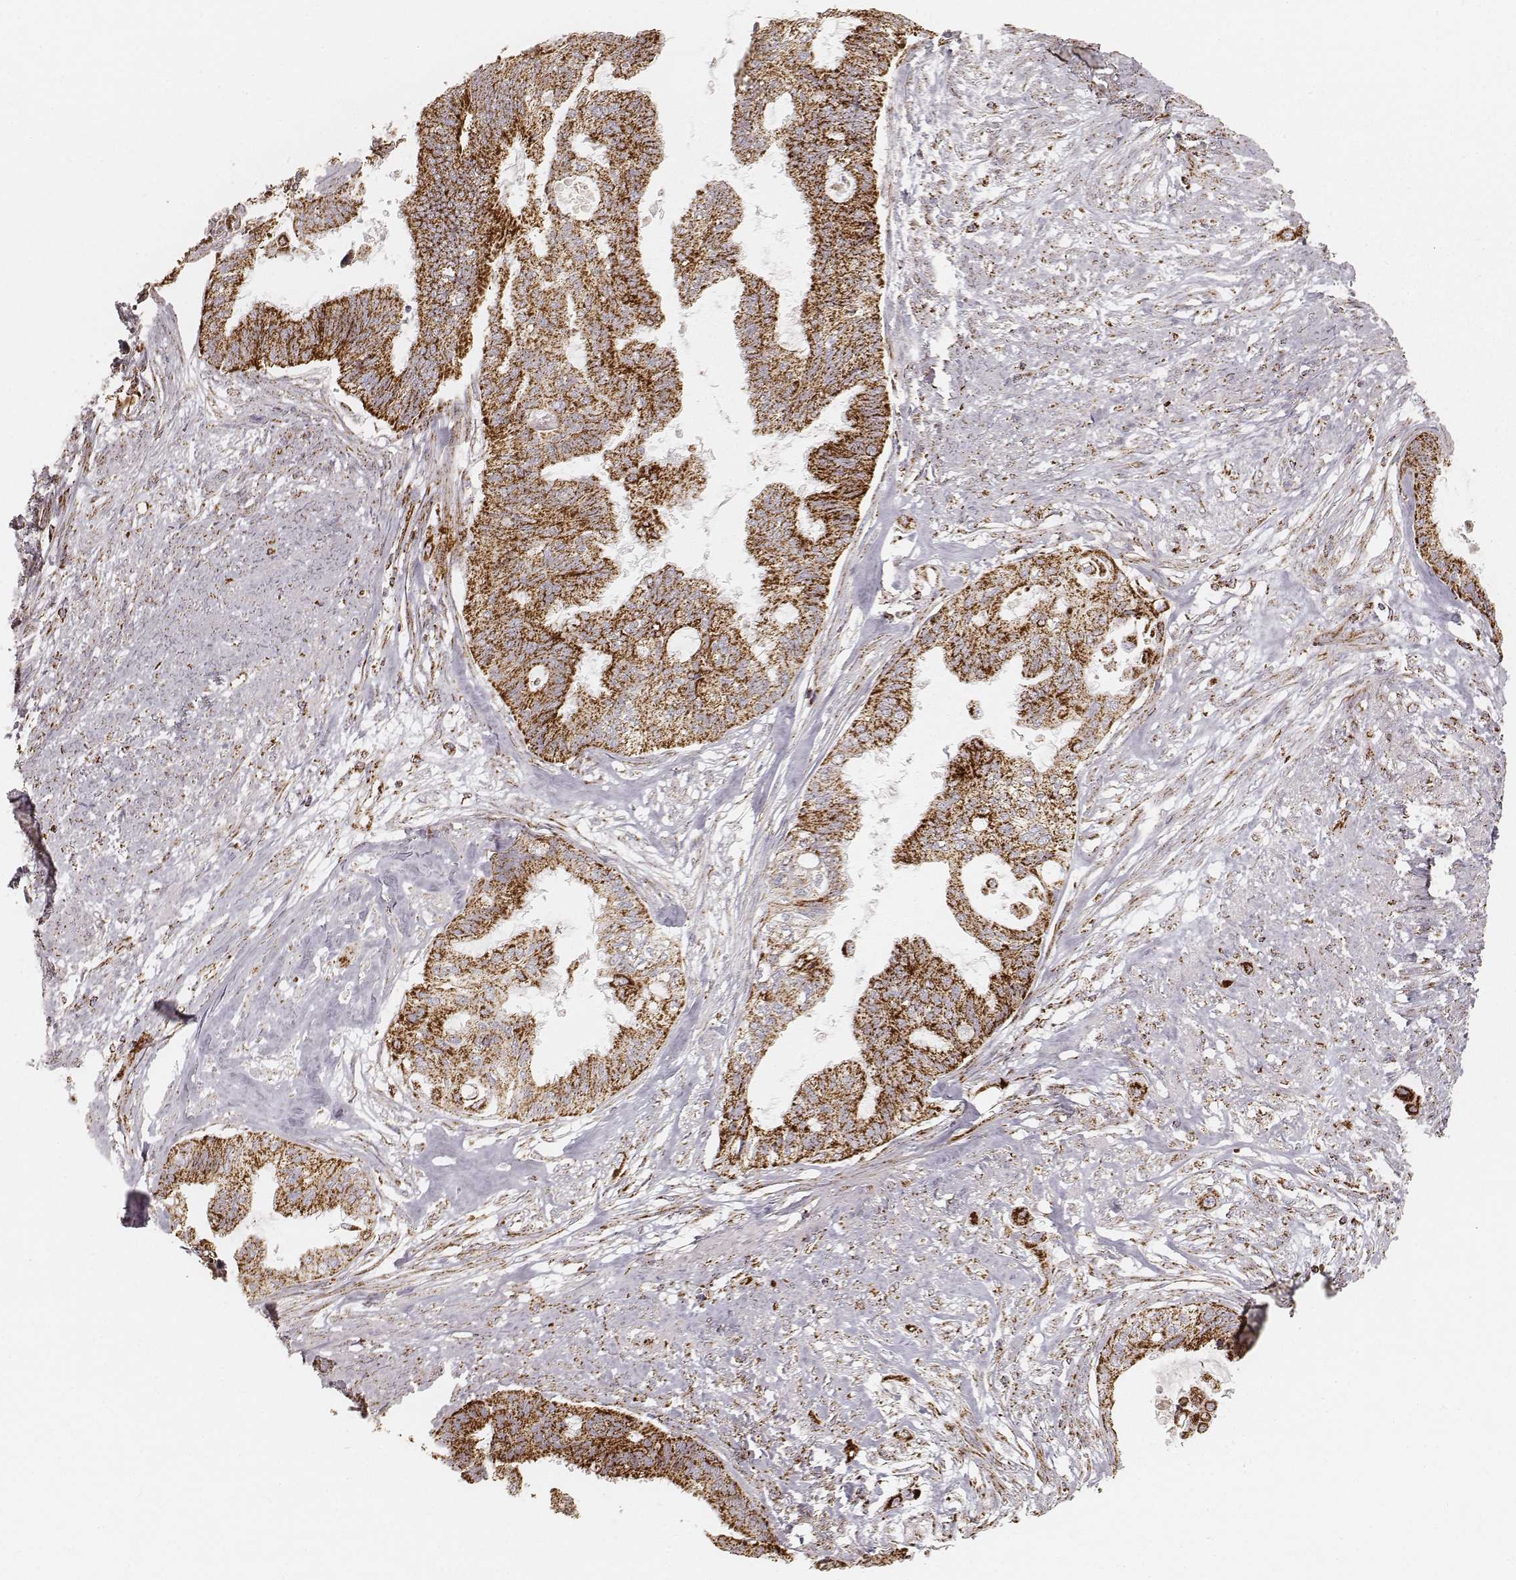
{"staining": {"intensity": "strong", "quantity": ">75%", "location": "cytoplasmic/membranous"}, "tissue": "endometrial cancer", "cell_type": "Tumor cells", "image_type": "cancer", "snomed": [{"axis": "morphology", "description": "Adenocarcinoma, NOS"}, {"axis": "topography", "description": "Endometrium"}], "caption": "Endometrial cancer (adenocarcinoma) stained with DAB immunohistochemistry displays high levels of strong cytoplasmic/membranous staining in approximately >75% of tumor cells. Nuclei are stained in blue.", "gene": "CS", "patient": {"sex": "female", "age": 86}}